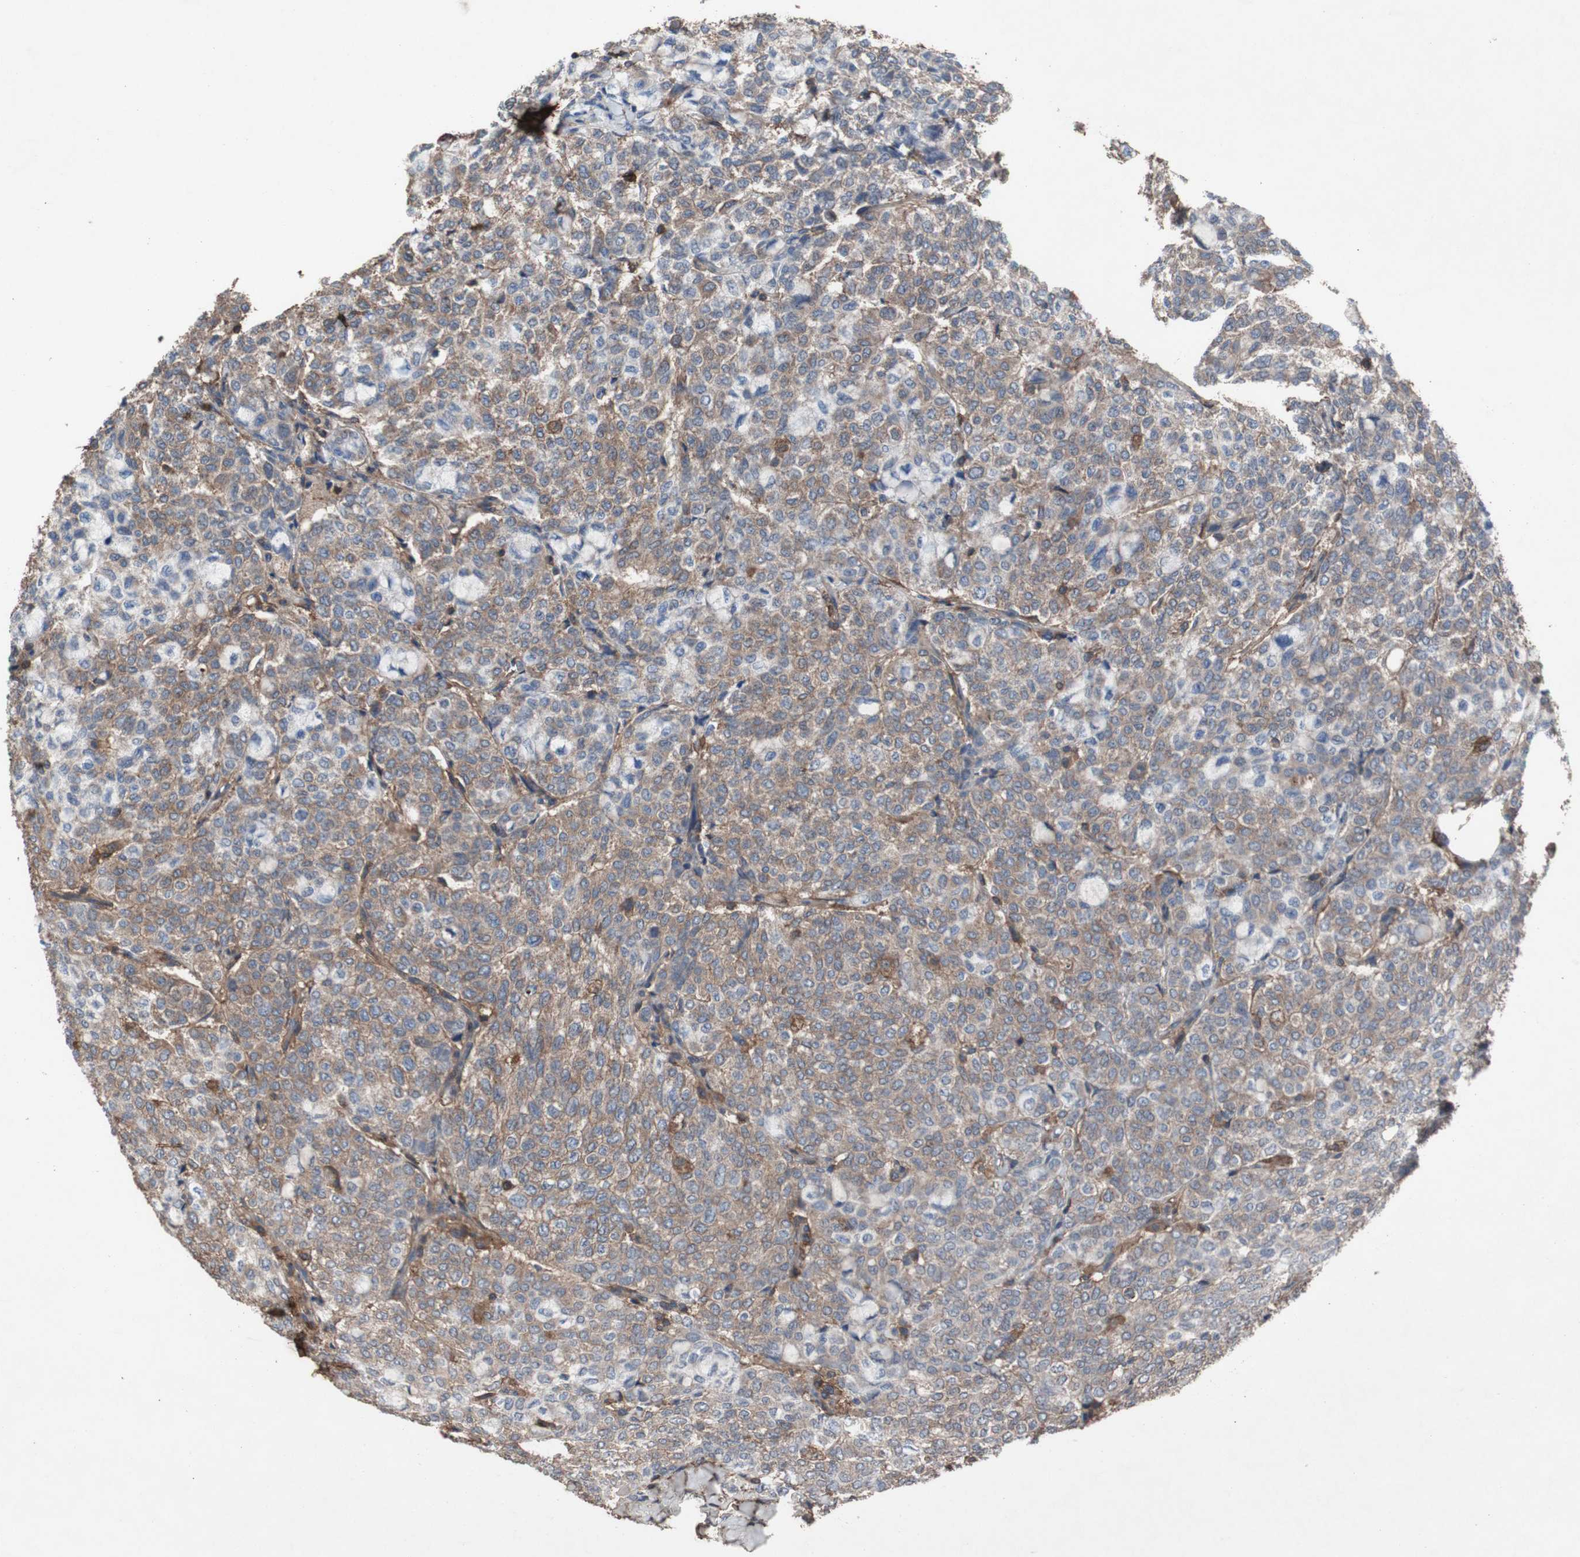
{"staining": {"intensity": "moderate", "quantity": ">75%", "location": "cytoplasmic/membranous"}, "tissue": "breast cancer", "cell_type": "Tumor cells", "image_type": "cancer", "snomed": [{"axis": "morphology", "description": "Lobular carcinoma"}, {"axis": "topography", "description": "Breast"}], "caption": "A medium amount of moderate cytoplasmic/membranous expression is present in approximately >75% of tumor cells in lobular carcinoma (breast) tissue. (brown staining indicates protein expression, while blue staining denotes nuclei).", "gene": "COL6A2", "patient": {"sex": "female", "age": 60}}